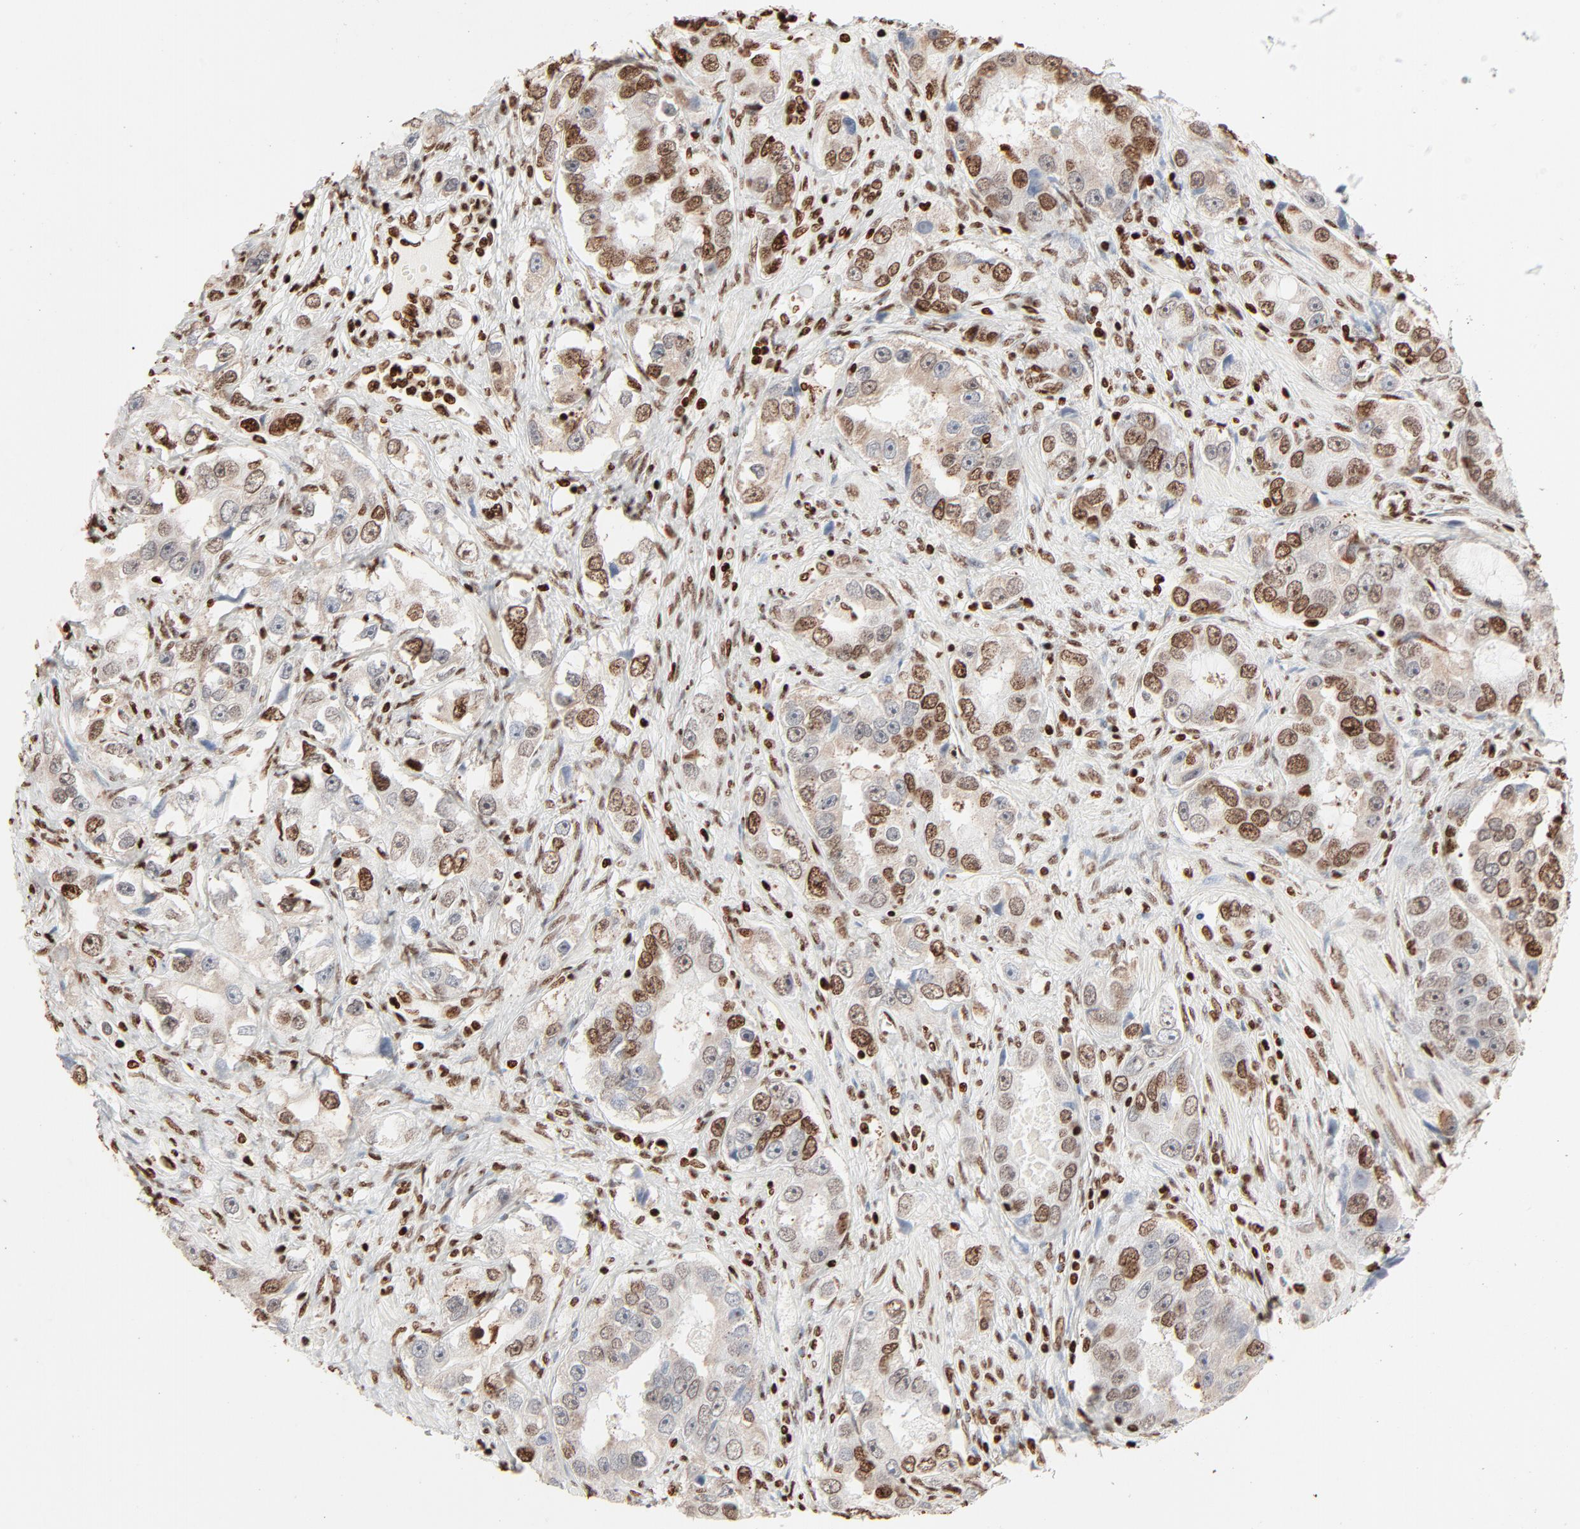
{"staining": {"intensity": "moderate", "quantity": "25%-75%", "location": "nuclear"}, "tissue": "prostate cancer", "cell_type": "Tumor cells", "image_type": "cancer", "snomed": [{"axis": "morphology", "description": "Adenocarcinoma, High grade"}, {"axis": "topography", "description": "Prostate"}], "caption": "Protein staining displays moderate nuclear positivity in about 25%-75% of tumor cells in prostate cancer (adenocarcinoma (high-grade)). Immunohistochemistry (ihc) stains the protein in brown and the nuclei are stained blue.", "gene": "HMGB2", "patient": {"sex": "male", "age": 63}}